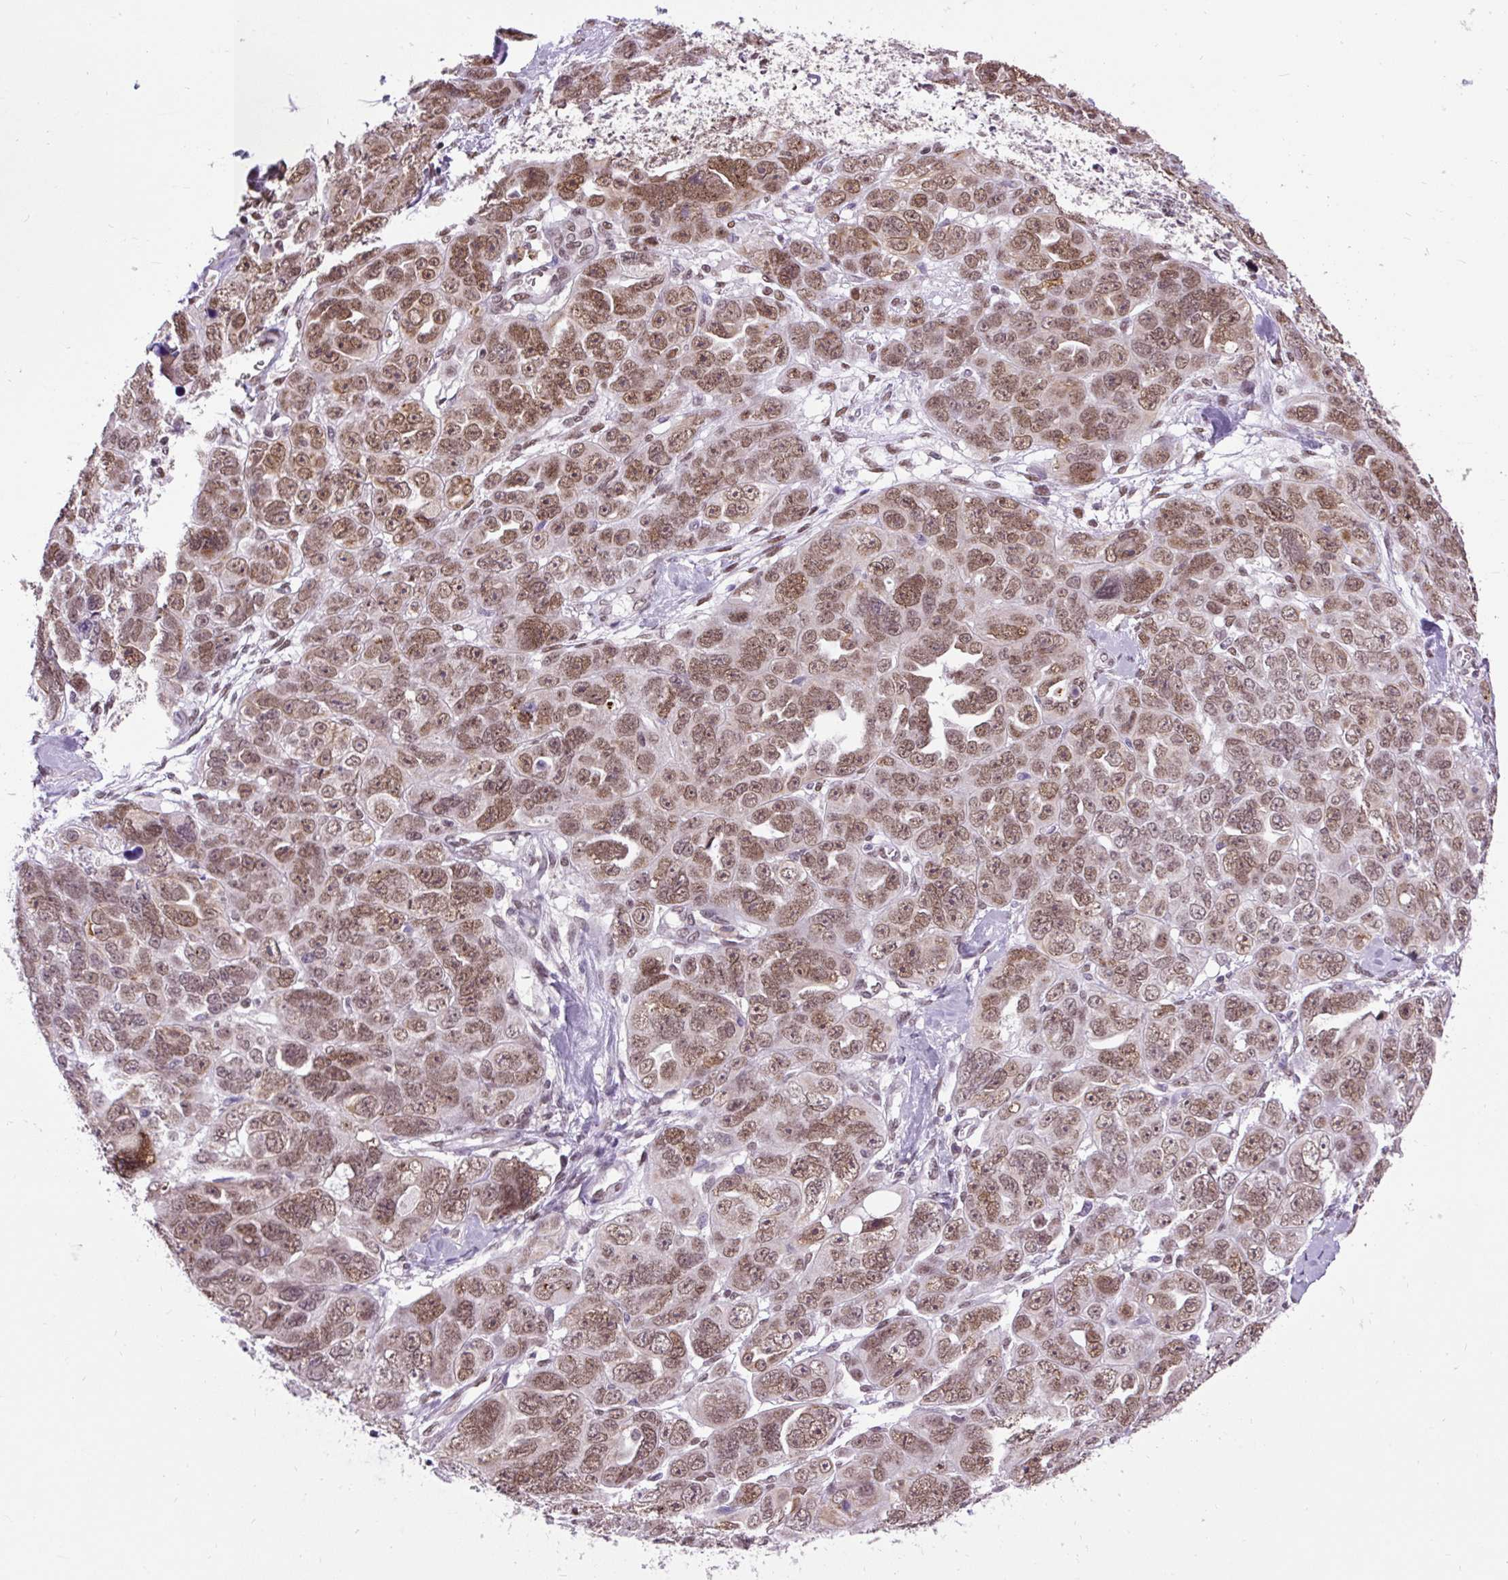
{"staining": {"intensity": "moderate", "quantity": ">75%", "location": "nuclear"}, "tissue": "ovarian cancer", "cell_type": "Tumor cells", "image_type": "cancer", "snomed": [{"axis": "morphology", "description": "Cystadenocarcinoma, serous, NOS"}, {"axis": "topography", "description": "Ovary"}], "caption": "This is a micrograph of IHC staining of ovarian cancer, which shows moderate staining in the nuclear of tumor cells.", "gene": "ZNF672", "patient": {"sex": "female", "age": 63}}